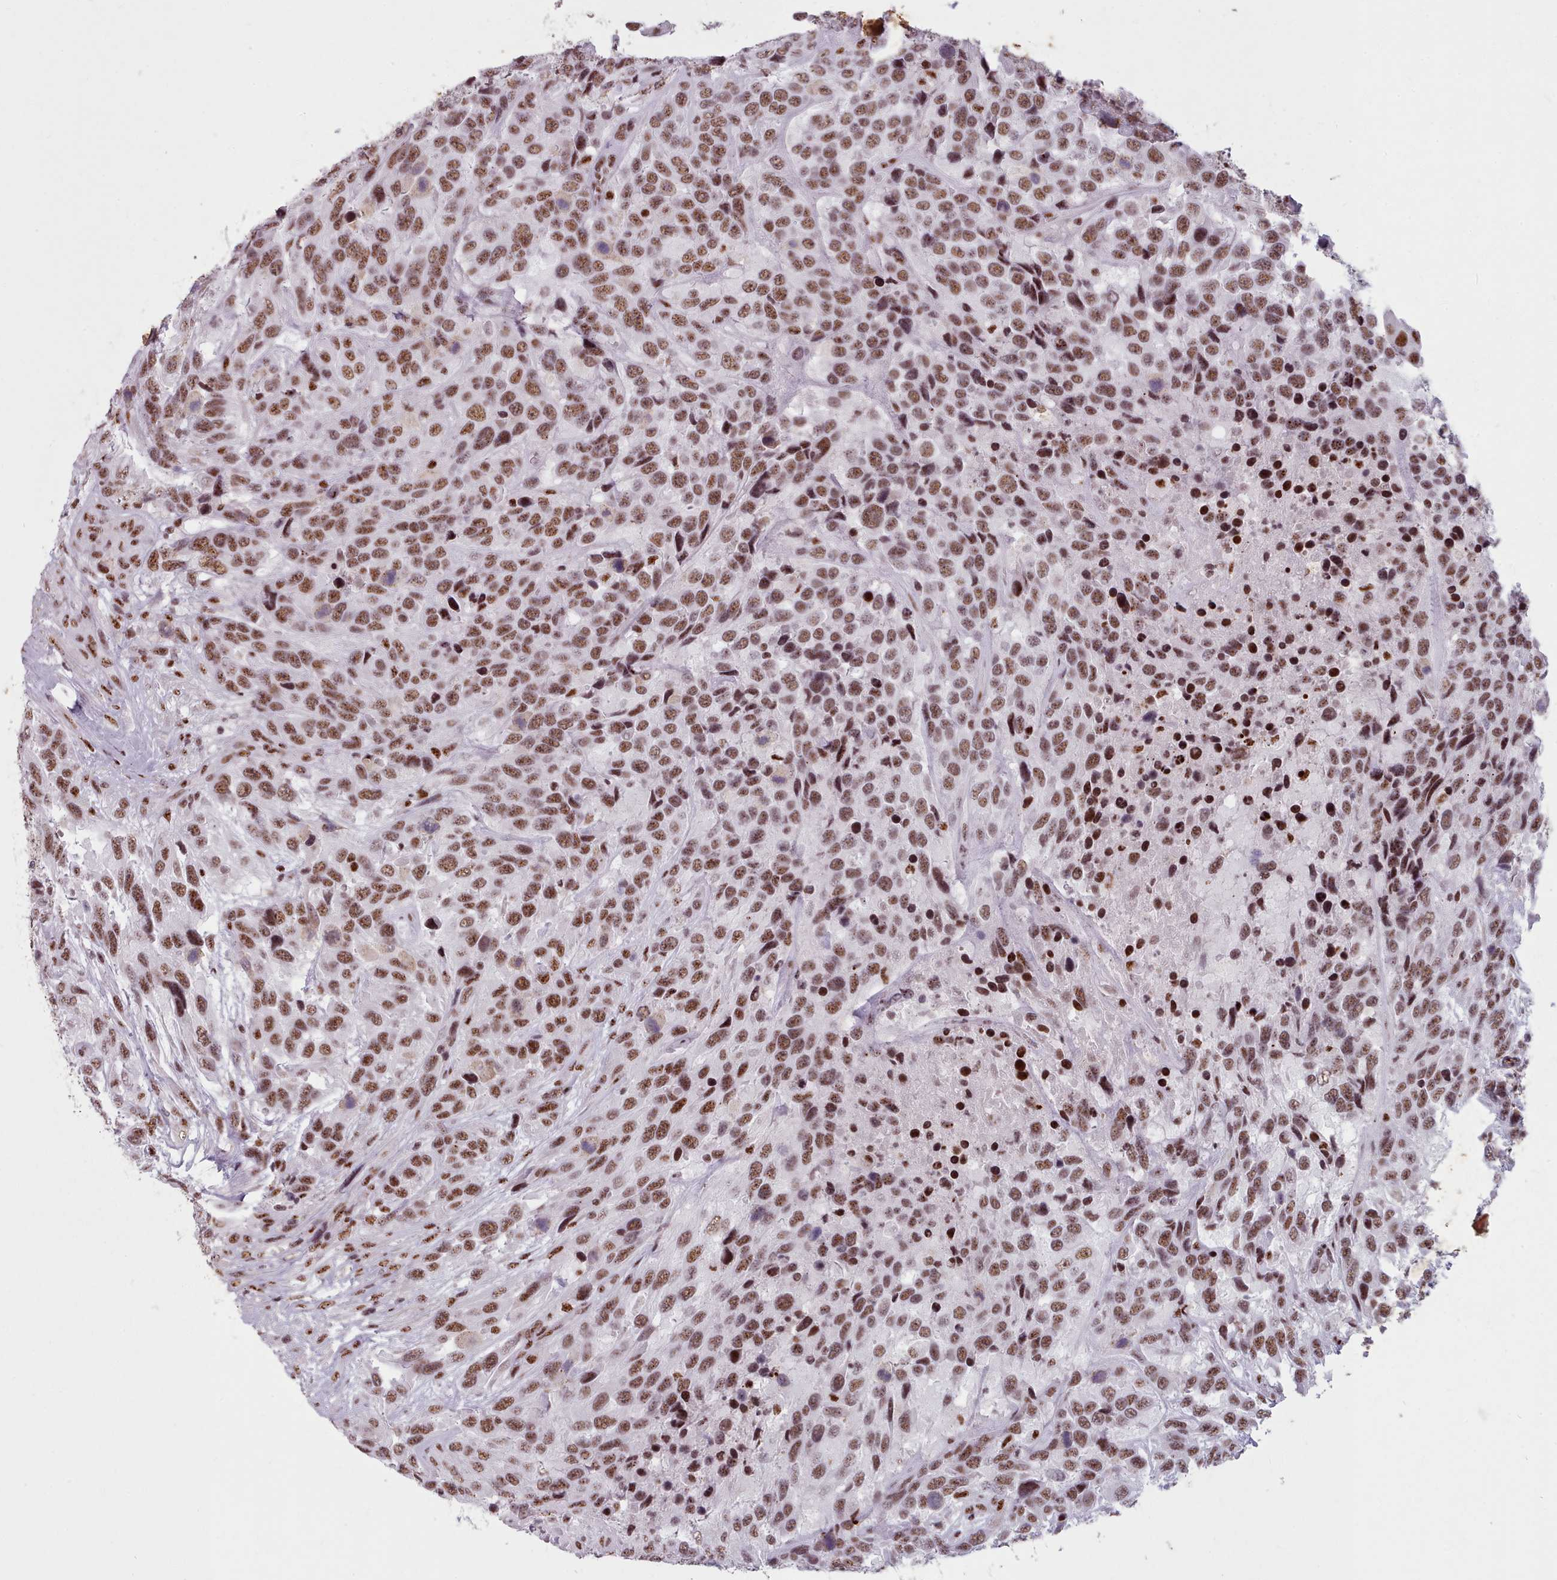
{"staining": {"intensity": "moderate", "quantity": ">75%", "location": "nuclear"}, "tissue": "urothelial cancer", "cell_type": "Tumor cells", "image_type": "cancer", "snomed": [{"axis": "morphology", "description": "Urothelial carcinoma, High grade"}, {"axis": "topography", "description": "Urinary bladder"}], "caption": "Protein staining demonstrates moderate nuclear expression in about >75% of tumor cells in urothelial carcinoma (high-grade).", "gene": "SRRM1", "patient": {"sex": "female", "age": 70}}